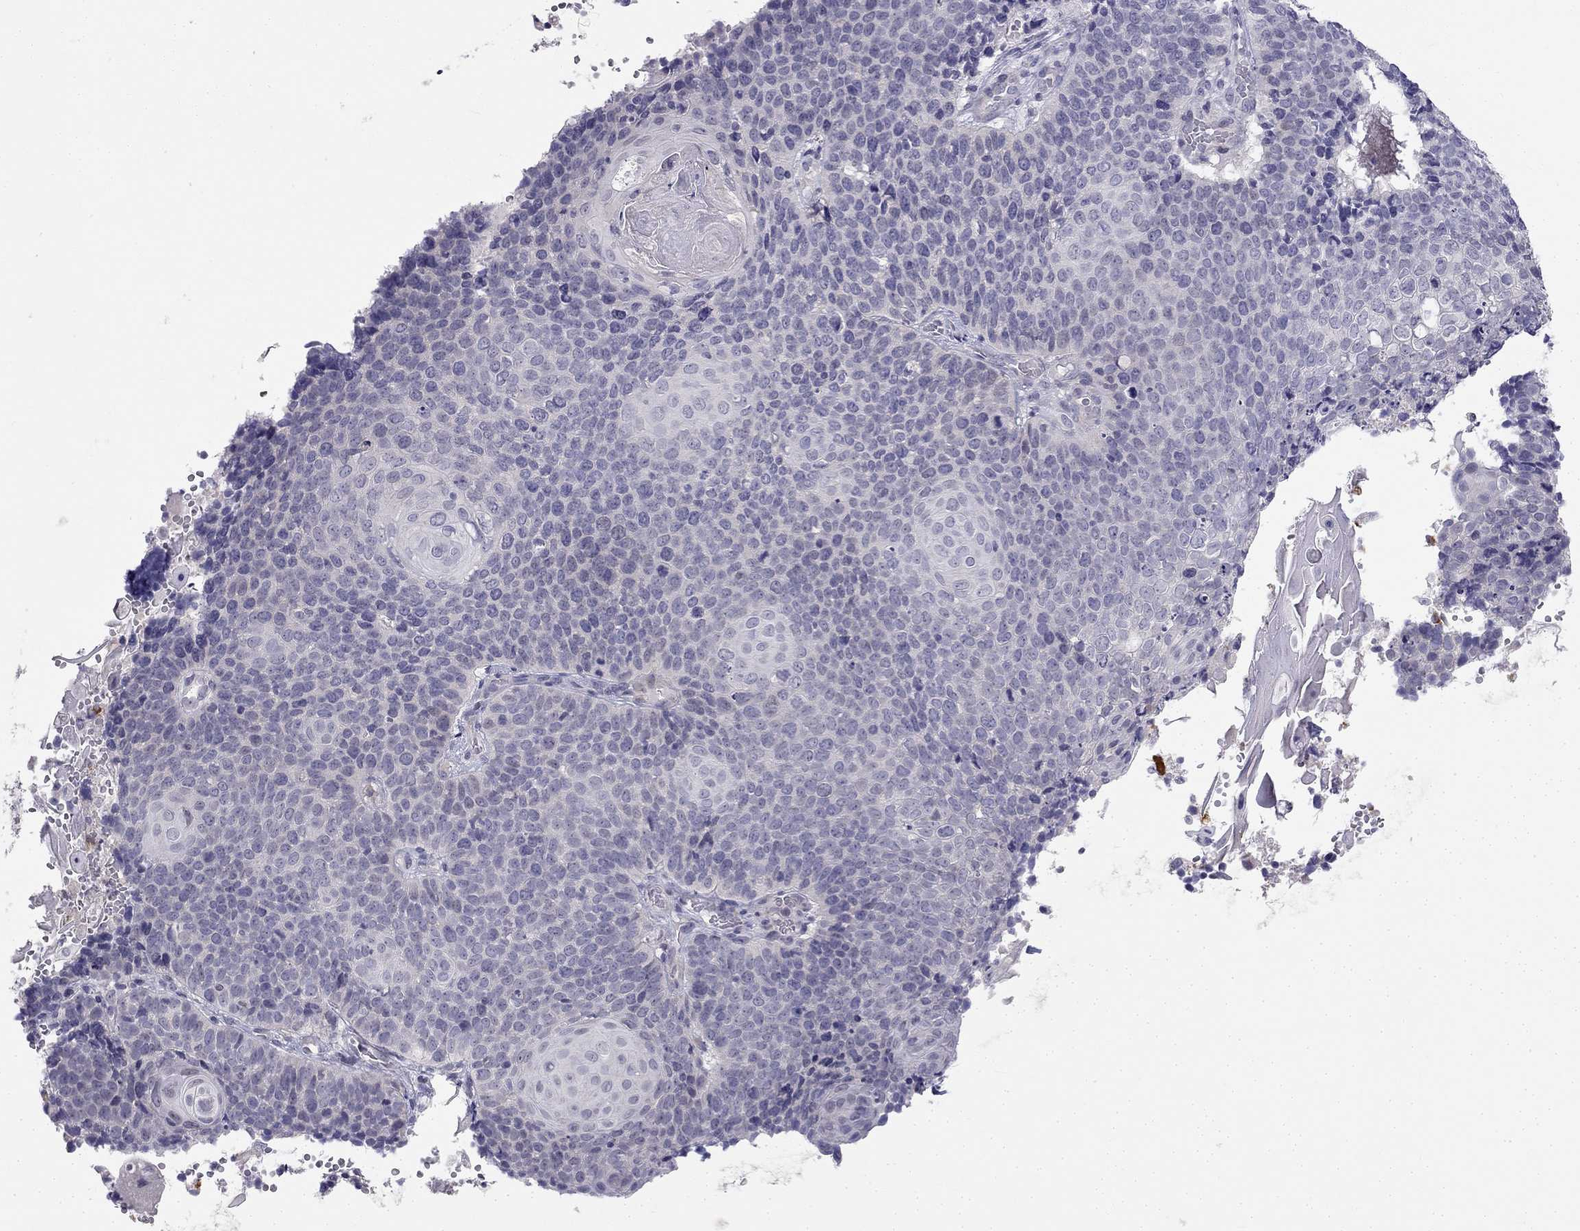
{"staining": {"intensity": "negative", "quantity": "none", "location": "none"}, "tissue": "cervical cancer", "cell_type": "Tumor cells", "image_type": "cancer", "snomed": [{"axis": "morphology", "description": "Squamous cell carcinoma, NOS"}, {"axis": "topography", "description": "Cervix"}], "caption": "Immunohistochemistry histopathology image of cervical cancer stained for a protein (brown), which reveals no expression in tumor cells.", "gene": "C16orf89", "patient": {"sex": "female", "age": 39}}